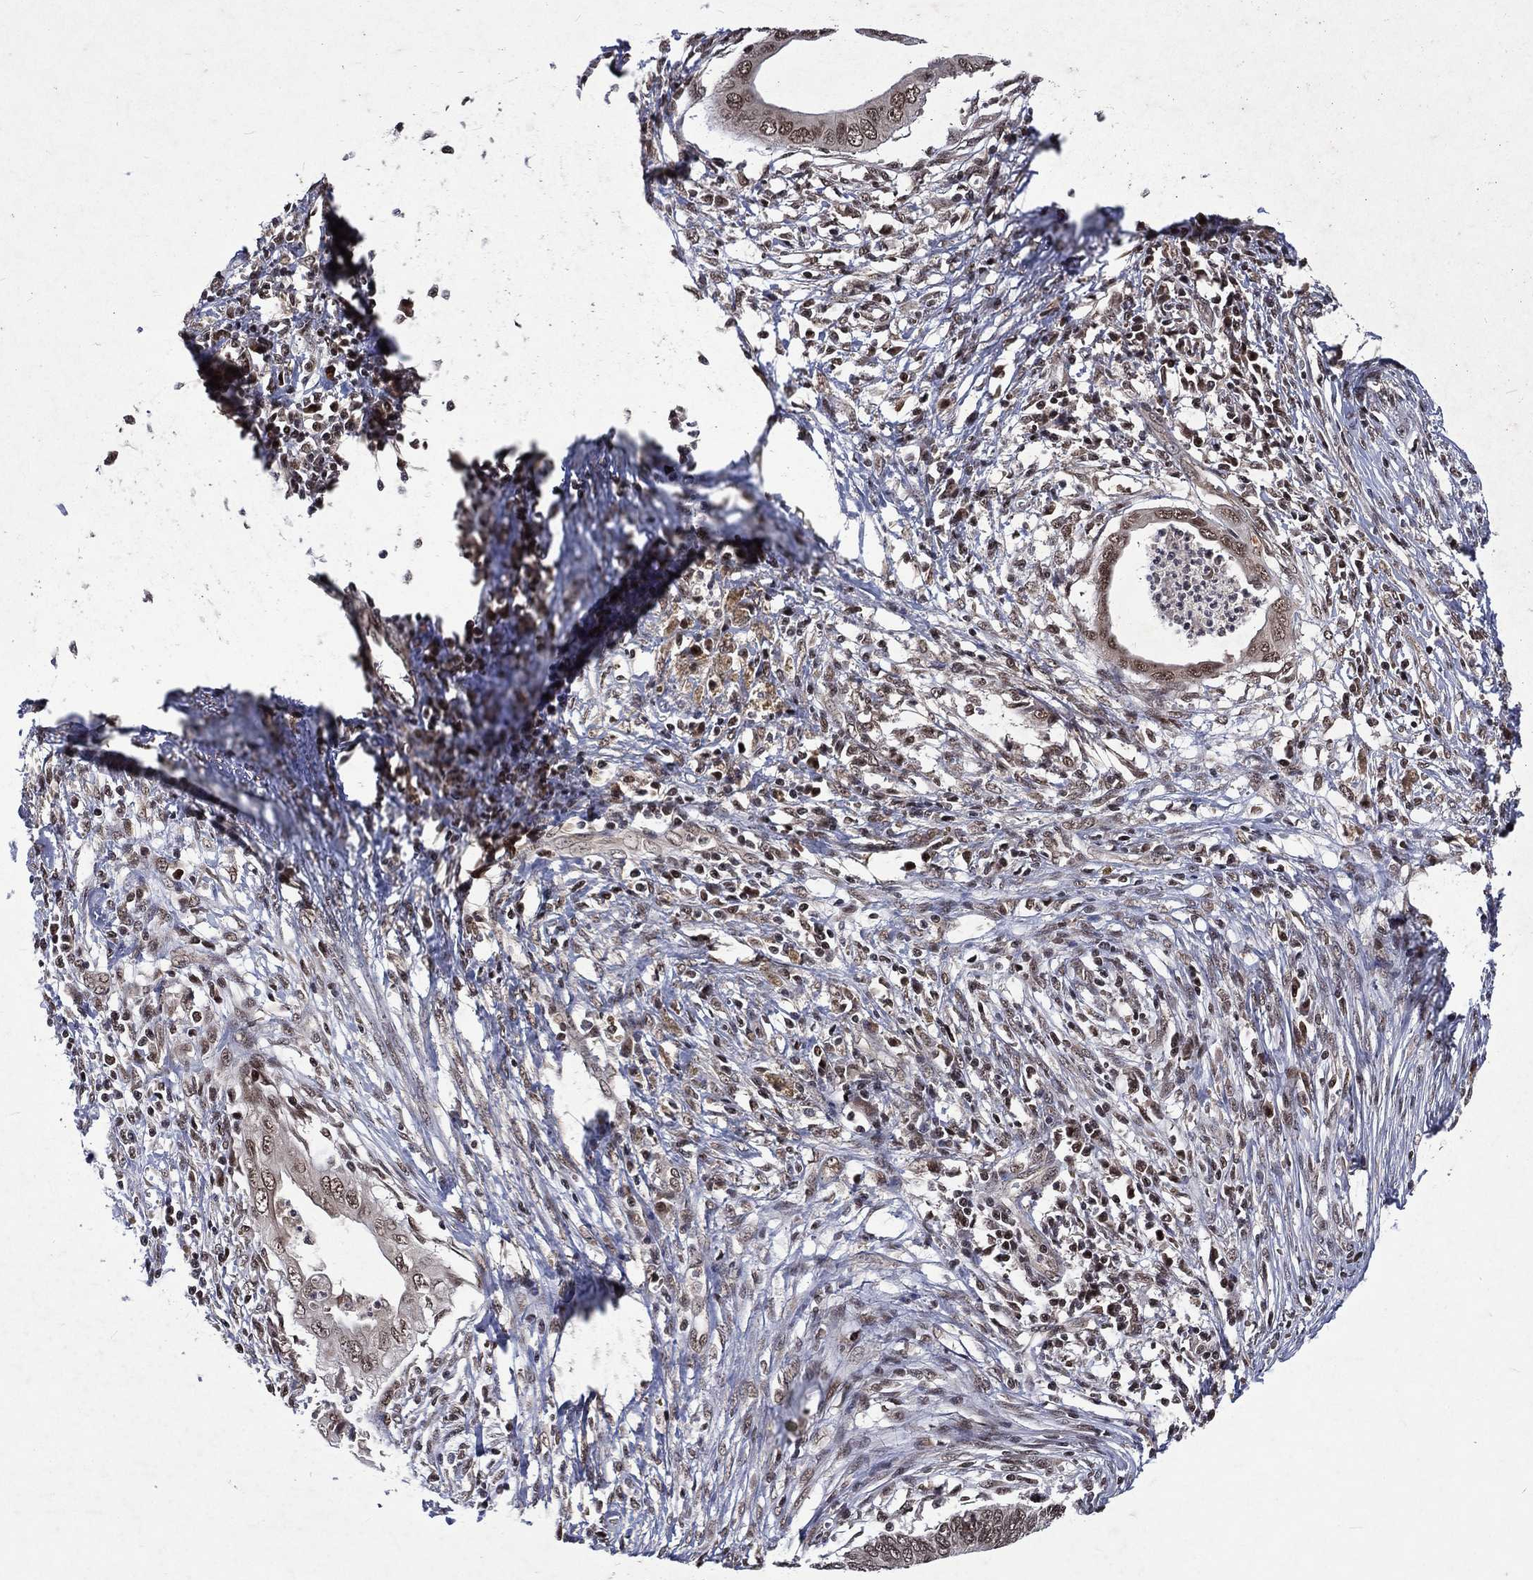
{"staining": {"intensity": "moderate", "quantity": "25%-75%", "location": "nuclear"}, "tissue": "cervical cancer", "cell_type": "Tumor cells", "image_type": "cancer", "snomed": [{"axis": "morphology", "description": "Adenocarcinoma, NOS"}, {"axis": "topography", "description": "Cervix"}], "caption": "Protein expression analysis of human cervical cancer (adenocarcinoma) reveals moderate nuclear positivity in approximately 25%-75% of tumor cells.", "gene": "DMAP1", "patient": {"sex": "female", "age": 42}}